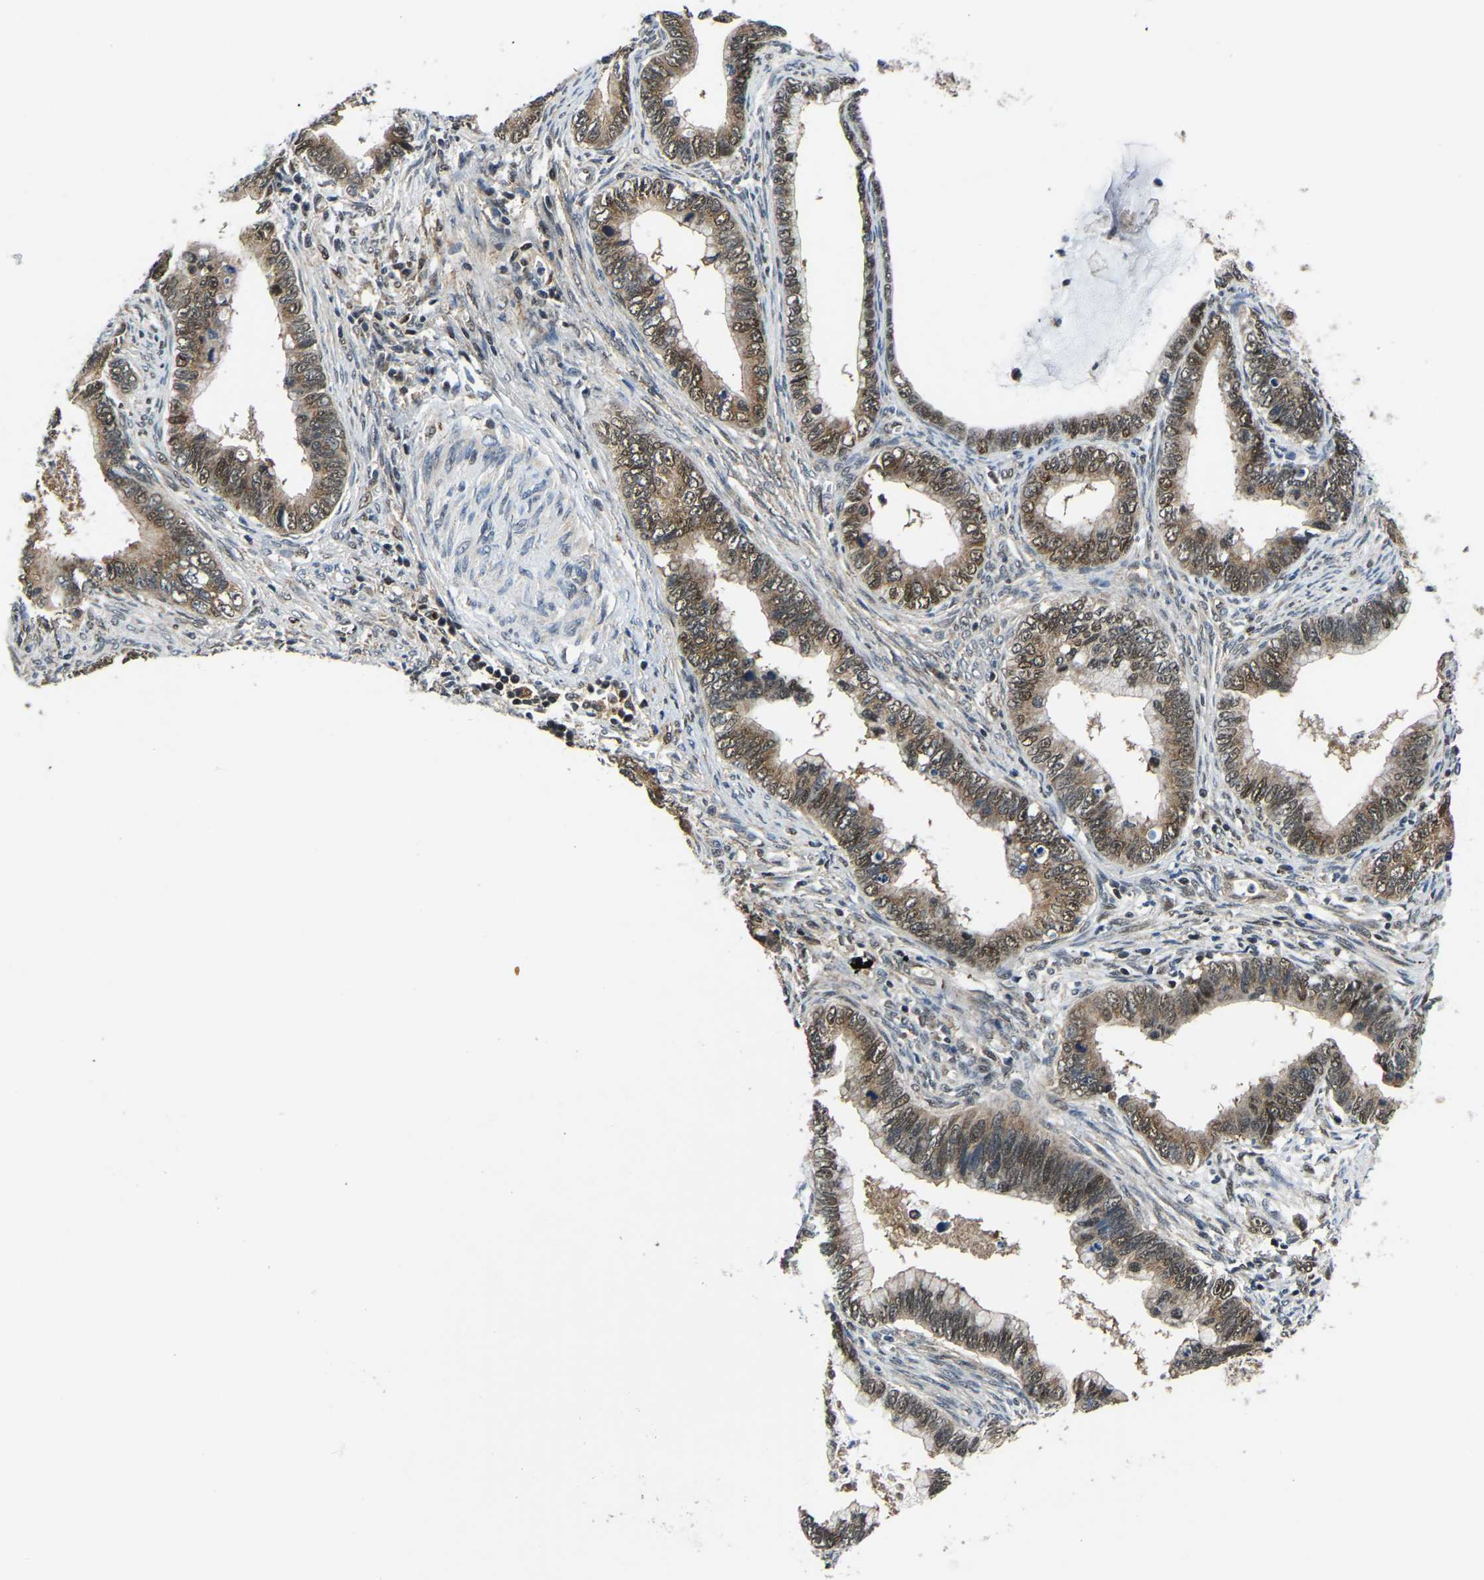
{"staining": {"intensity": "moderate", "quantity": ">75%", "location": "cytoplasmic/membranous,nuclear"}, "tissue": "cervical cancer", "cell_type": "Tumor cells", "image_type": "cancer", "snomed": [{"axis": "morphology", "description": "Adenocarcinoma, NOS"}, {"axis": "topography", "description": "Cervix"}], "caption": "Moderate cytoplasmic/membranous and nuclear expression for a protein is appreciated in about >75% of tumor cells of cervical adenocarcinoma using IHC.", "gene": "DFFA", "patient": {"sex": "female", "age": 44}}